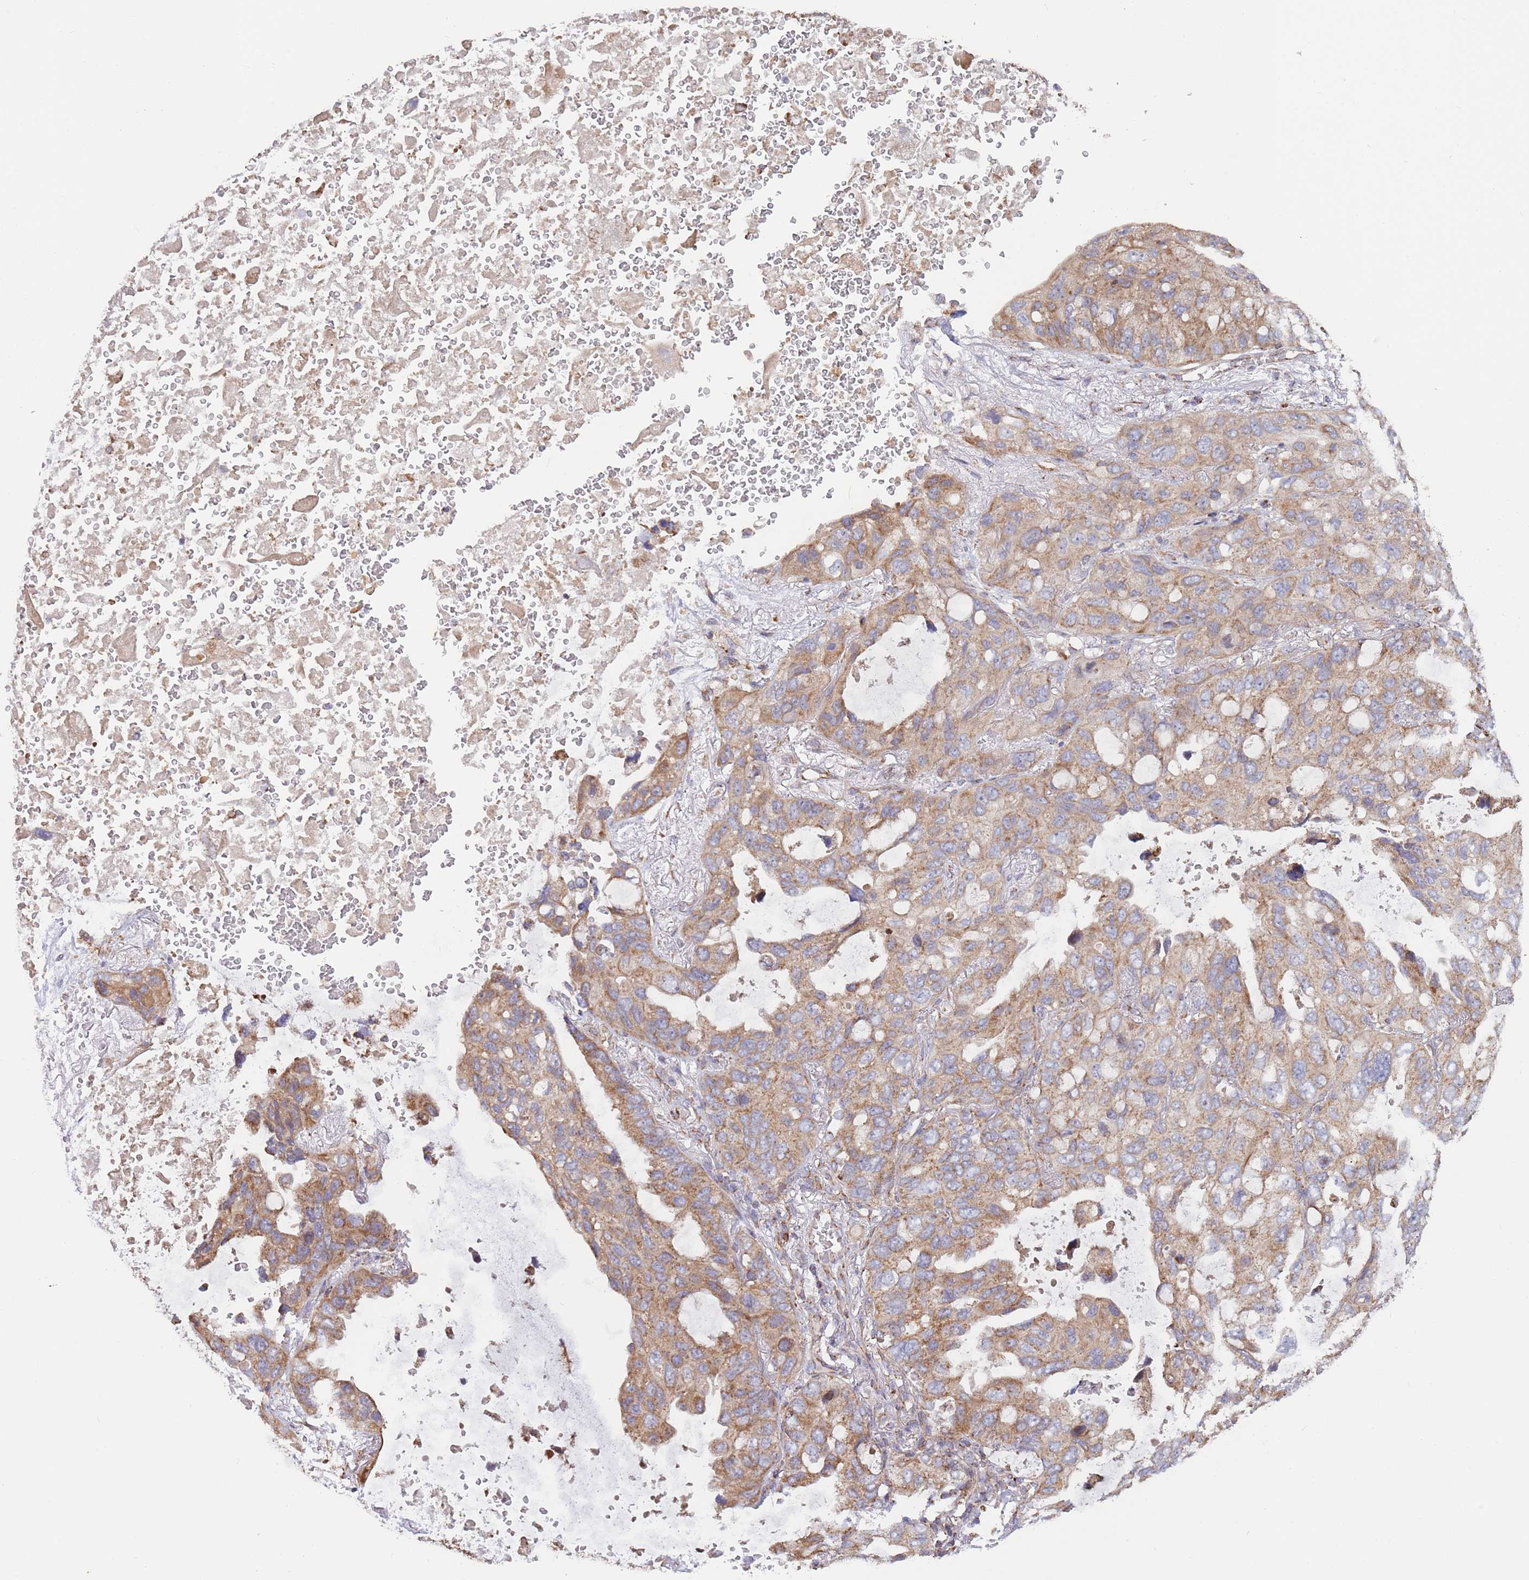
{"staining": {"intensity": "moderate", "quantity": "25%-75%", "location": "cytoplasmic/membranous"}, "tissue": "lung cancer", "cell_type": "Tumor cells", "image_type": "cancer", "snomed": [{"axis": "morphology", "description": "Squamous cell carcinoma, NOS"}, {"axis": "topography", "description": "Lung"}], "caption": "Moderate cytoplasmic/membranous protein positivity is identified in about 25%-75% of tumor cells in lung cancer. (brown staining indicates protein expression, while blue staining denotes nuclei).", "gene": "ATP5PD", "patient": {"sex": "female", "age": 73}}